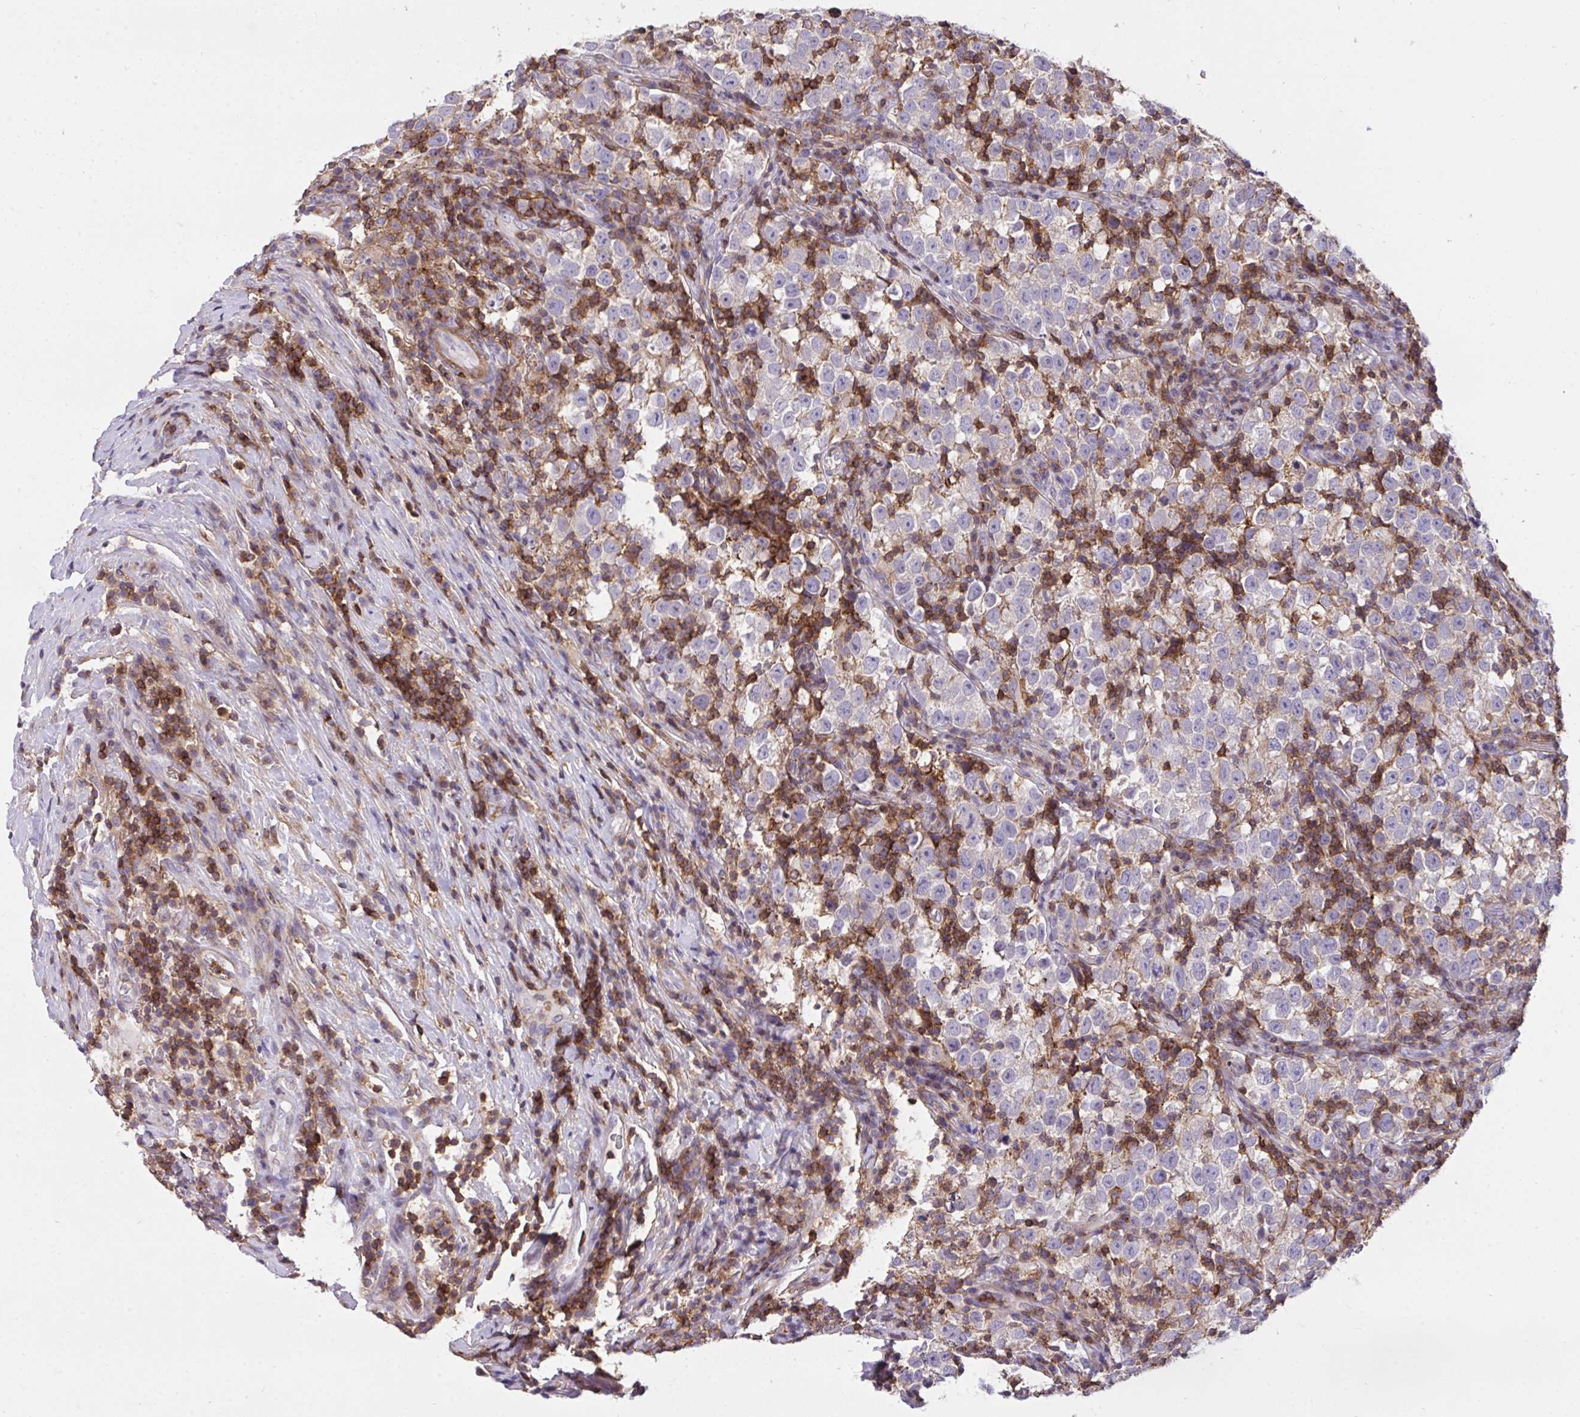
{"staining": {"intensity": "negative", "quantity": "none", "location": "none"}, "tissue": "testis cancer", "cell_type": "Tumor cells", "image_type": "cancer", "snomed": [{"axis": "morphology", "description": "Normal tissue, NOS"}, {"axis": "morphology", "description": "Seminoma, NOS"}, {"axis": "topography", "description": "Testis"}], "caption": "Human testis seminoma stained for a protein using immunohistochemistry (IHC) shows no staining in tumor cells.", "gene": "ERI1", "patient": {"sex": "male", "age": 43}}